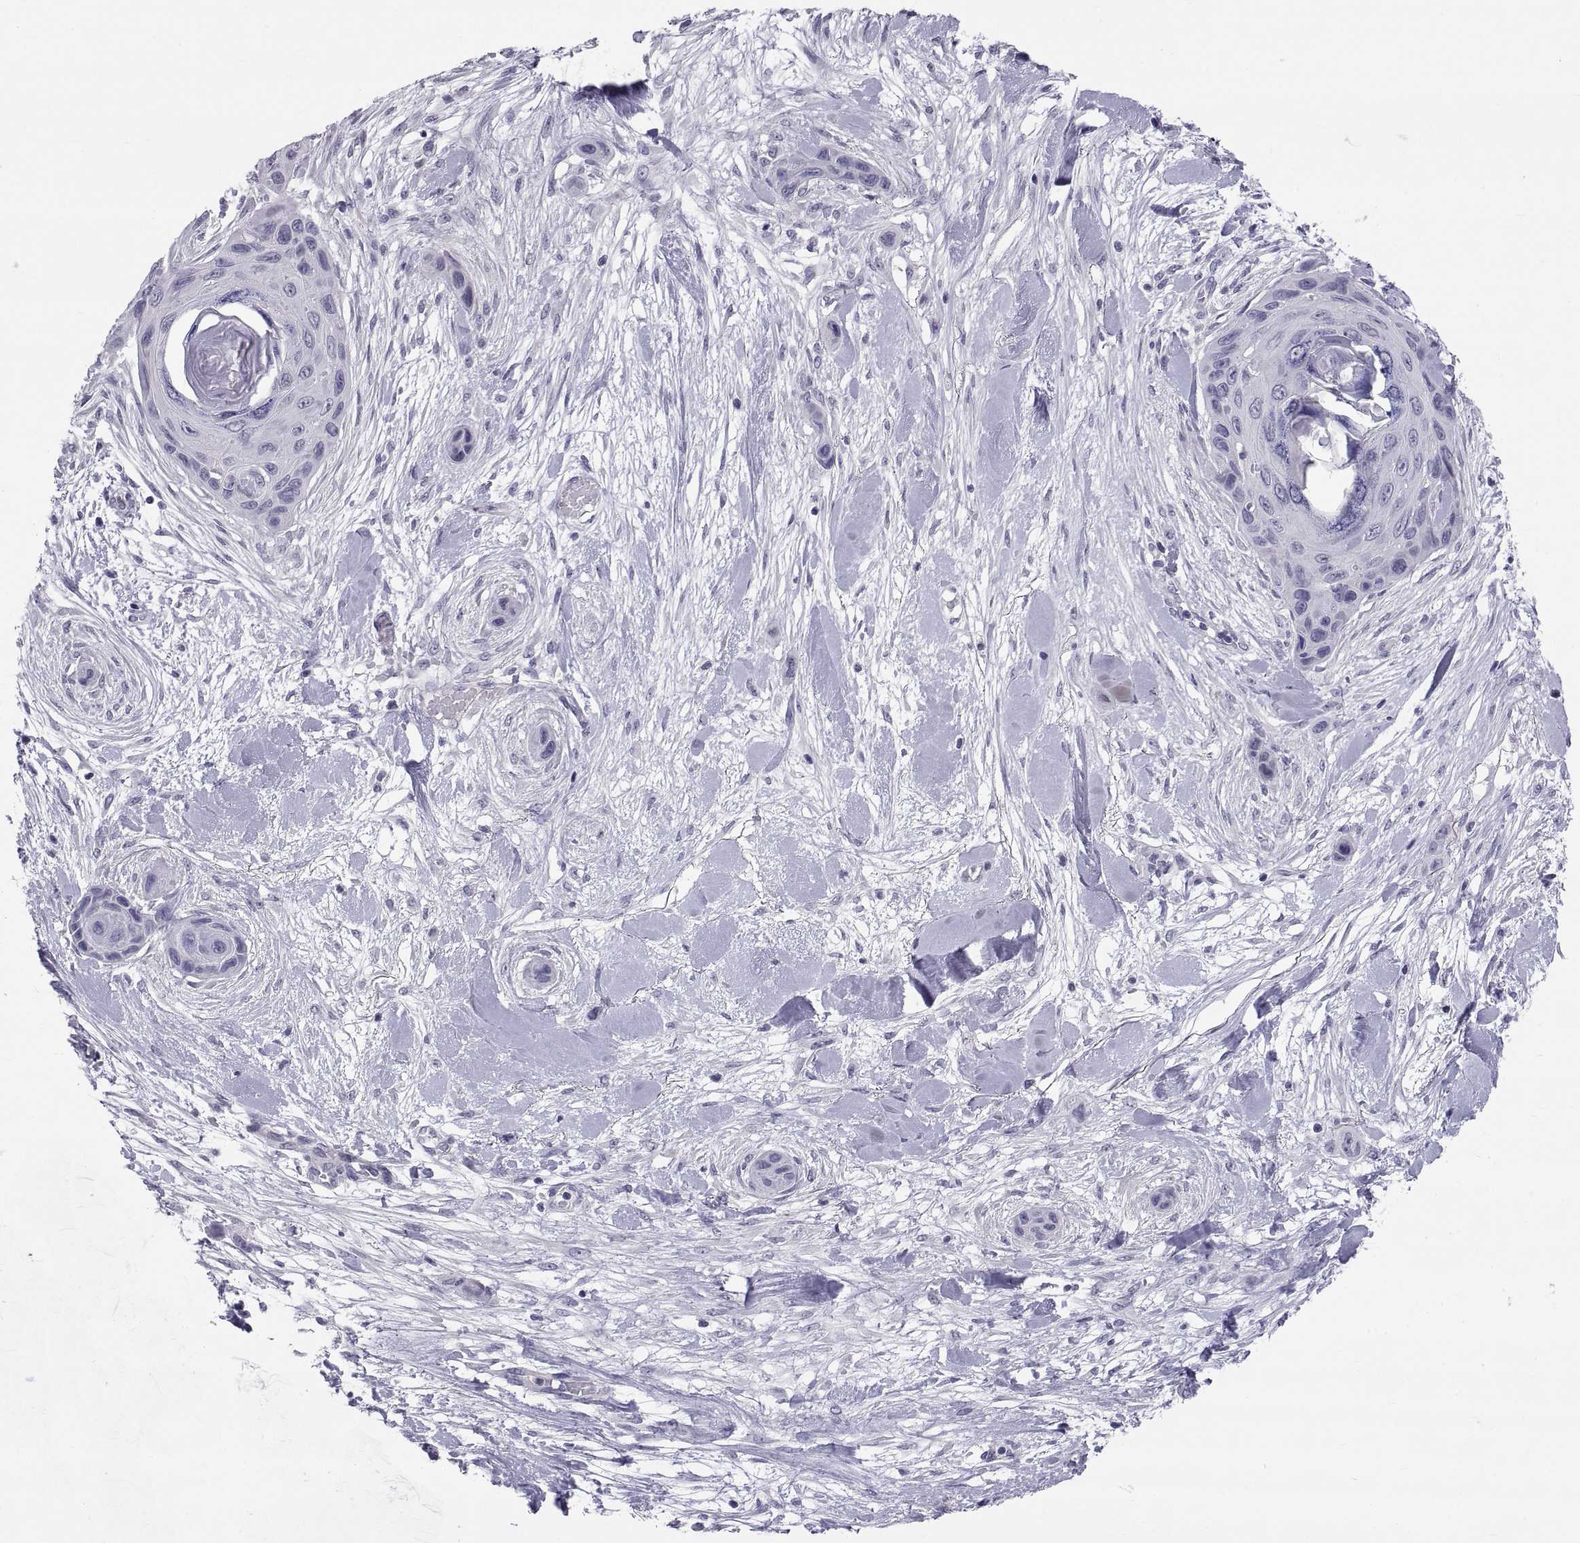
{"staining": {"intensity": "negative", "quantity": "none", "location": "none"}, "tissue": "skin cancer", "cell_type": "Tumor cells", "image_type": "cancer", "snomed": [{"axis": "morphology", "description": "Squamous cell carcinoma, NOS"}, {"axis": "topography", "description": "Skin"}], "caption": "This is an immunohistochemistry (IHC) histopathology image of skin squamous cell carcinoma. There is no expression in tumor cells.", "gene": "TEX13A", "patient": {"sex": "male", "age": 82}}